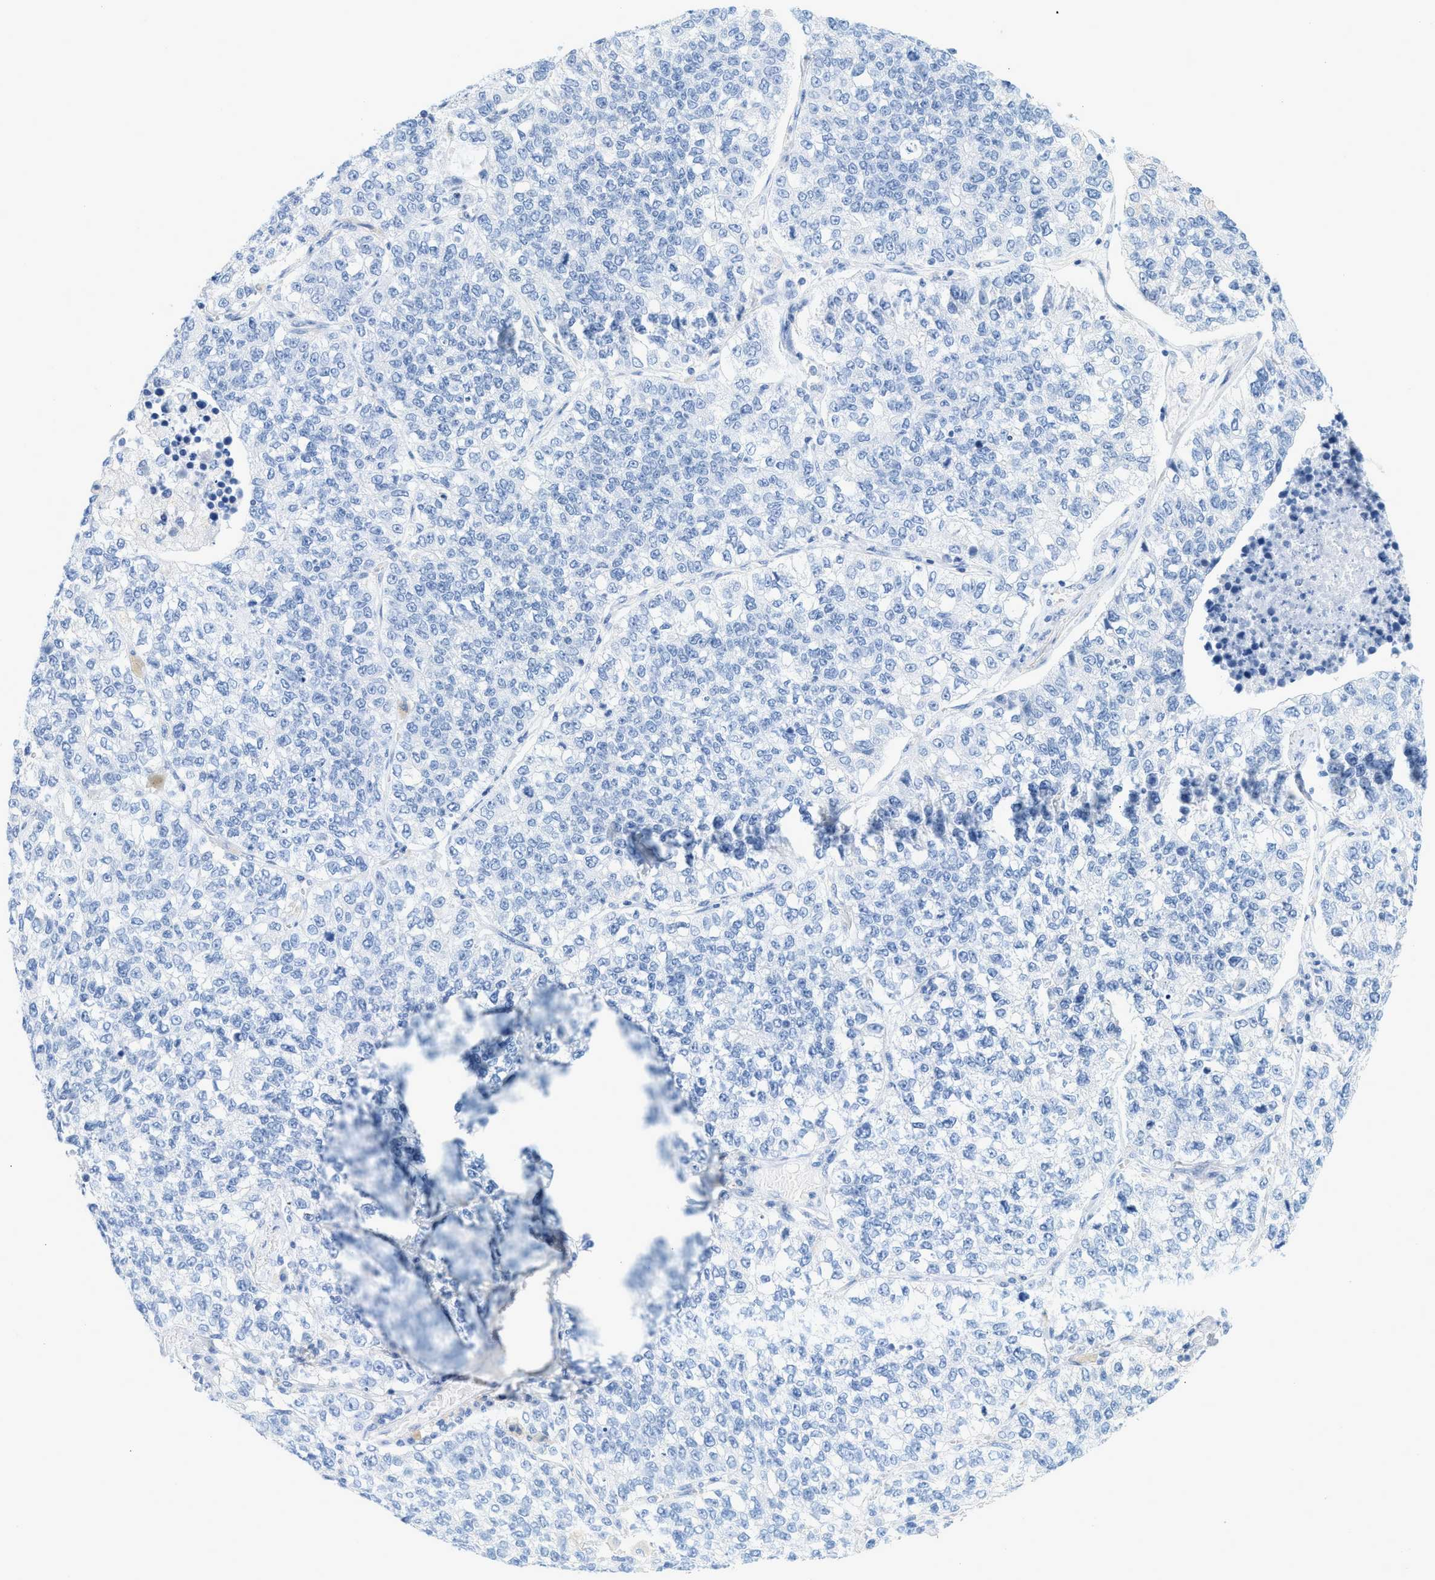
{"staining": {"intensity": "negative", "quantity": "none", "location": "none"}, "tissue": "lung cancer", "cell_type": "Tumor cells", "image_type": "cancer", "snomed": [{"axis": "morphology", "description": "Adenocarcinoma, NOS"}, {"axis": "topography", "description": "Lung"}], "caption": "A micrograph of human adenocarcinoma (lung) is negative for staining in tumor cells.", "gene": "PAPPA", "patient": {"sex": "male", "age": 49}}